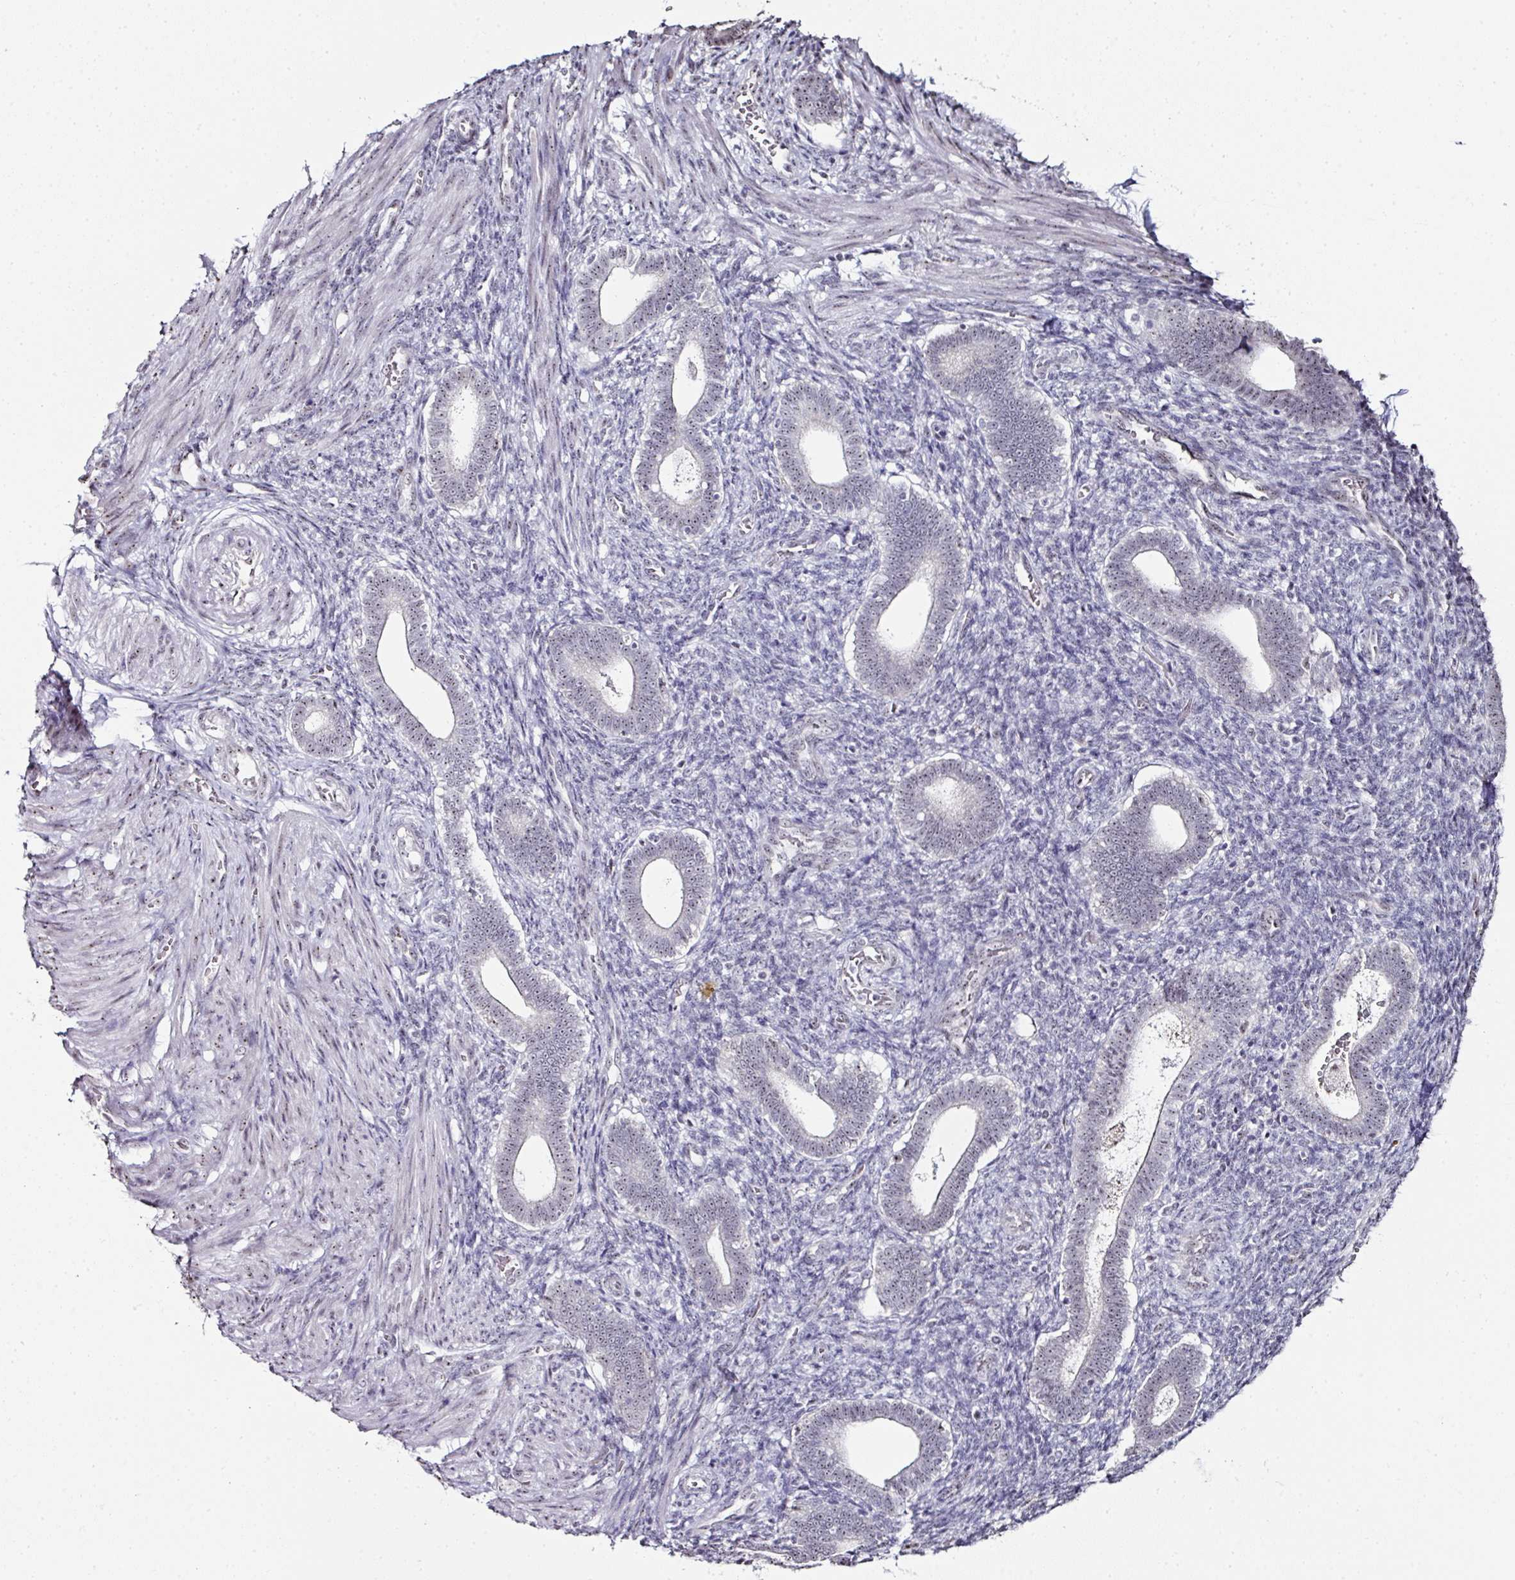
{"staining": {"intensity": "negative", "quantity": "none", "location": "none"}, "tissue": "endometrium", "cell_type": "Cells in endometrial stroma", "image_type": "normal", "snomed": [{"axis": "morphology", "description": "Normal tissue, NOS"}, {"axis": "topography", "description": "Endometrium"}], "caption": "IHC of normal endometrium displays no expression in cells in endometrial stroma. (DAB (3,3'-diaminobenzidine) immunohistochemistry, high magnification).", "gene": "NACC2", "patient": {"sex": "female", "age": 34}}